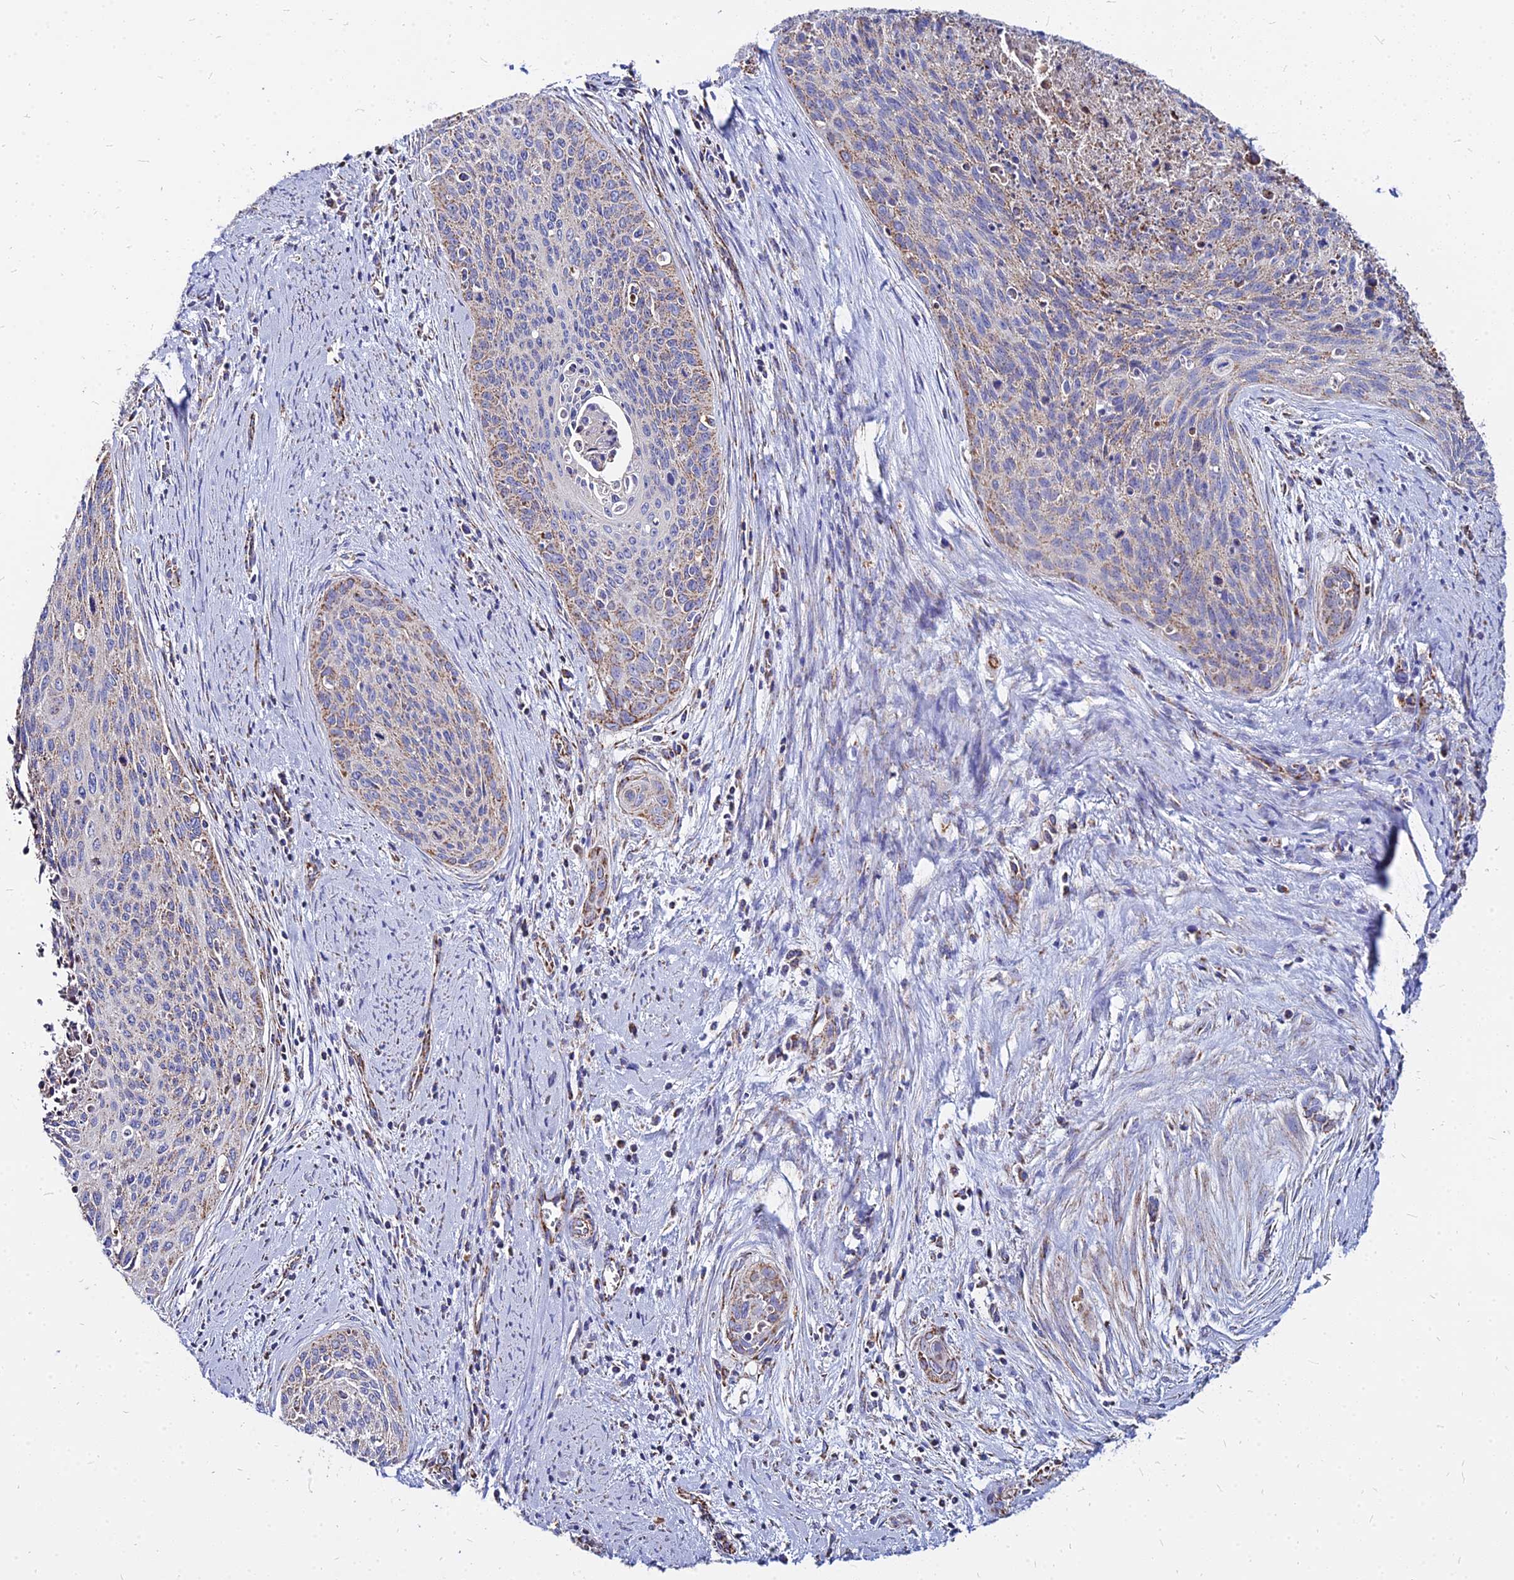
{"staining": {"intensity": "weak", "quantity": "25%-75%", "location": "cytoplasmic/membranous"}, "tissue": "cervical cancer", "cell_type": "Tumor cells", "image_type": "cancer", "snomed": [{"axis": "morphology", "description": "Squamous cell carcinoma, NOS"}, {"axis": "topography", "description": "Cervix"}], "caption": "A brown stain shows weak cytoplasmic/membranous expression of a protein in squamous cell carcinoma (cervical) tumor cells.", "gene": "DLD", "patient": {"sex": "female", "age": 55}}